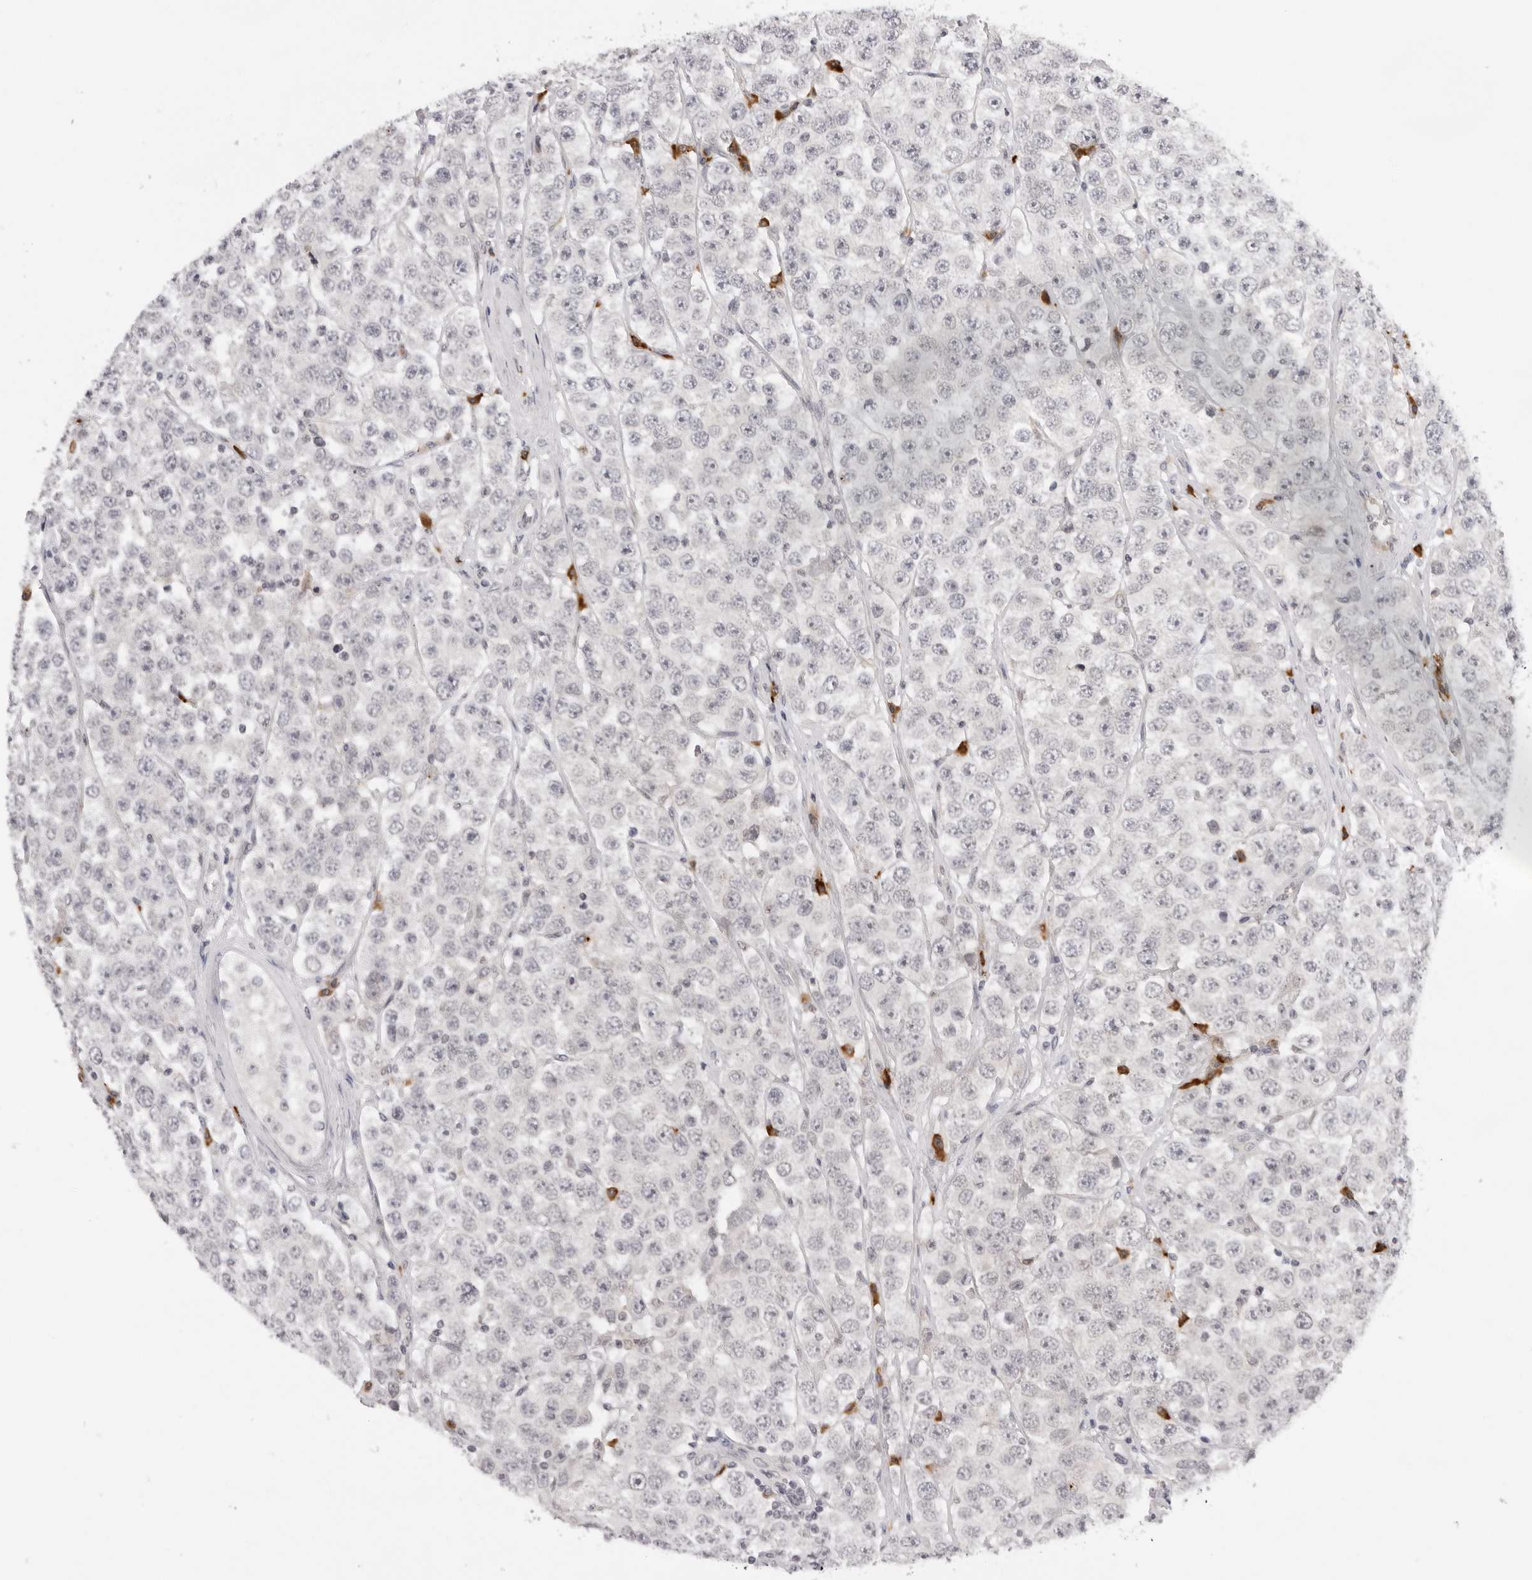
{"staining": {"intensity": "negative", "quantity": "none", "location": "none"}, "tissue": "testis cancer", "cell_type": "Tumor cells", "image_type": "cancer", "snomed": [{"axis": "morphology", "description": "Seminoma, NOS"}, {"axis": "topography", "description": "Testis"}], "caption": "The micrograph exhibits no significant staining in tumor cells of testis cancer (seminoma).", "gene": "IL17RA", "patient": {"sex": "male", "age": 28}}